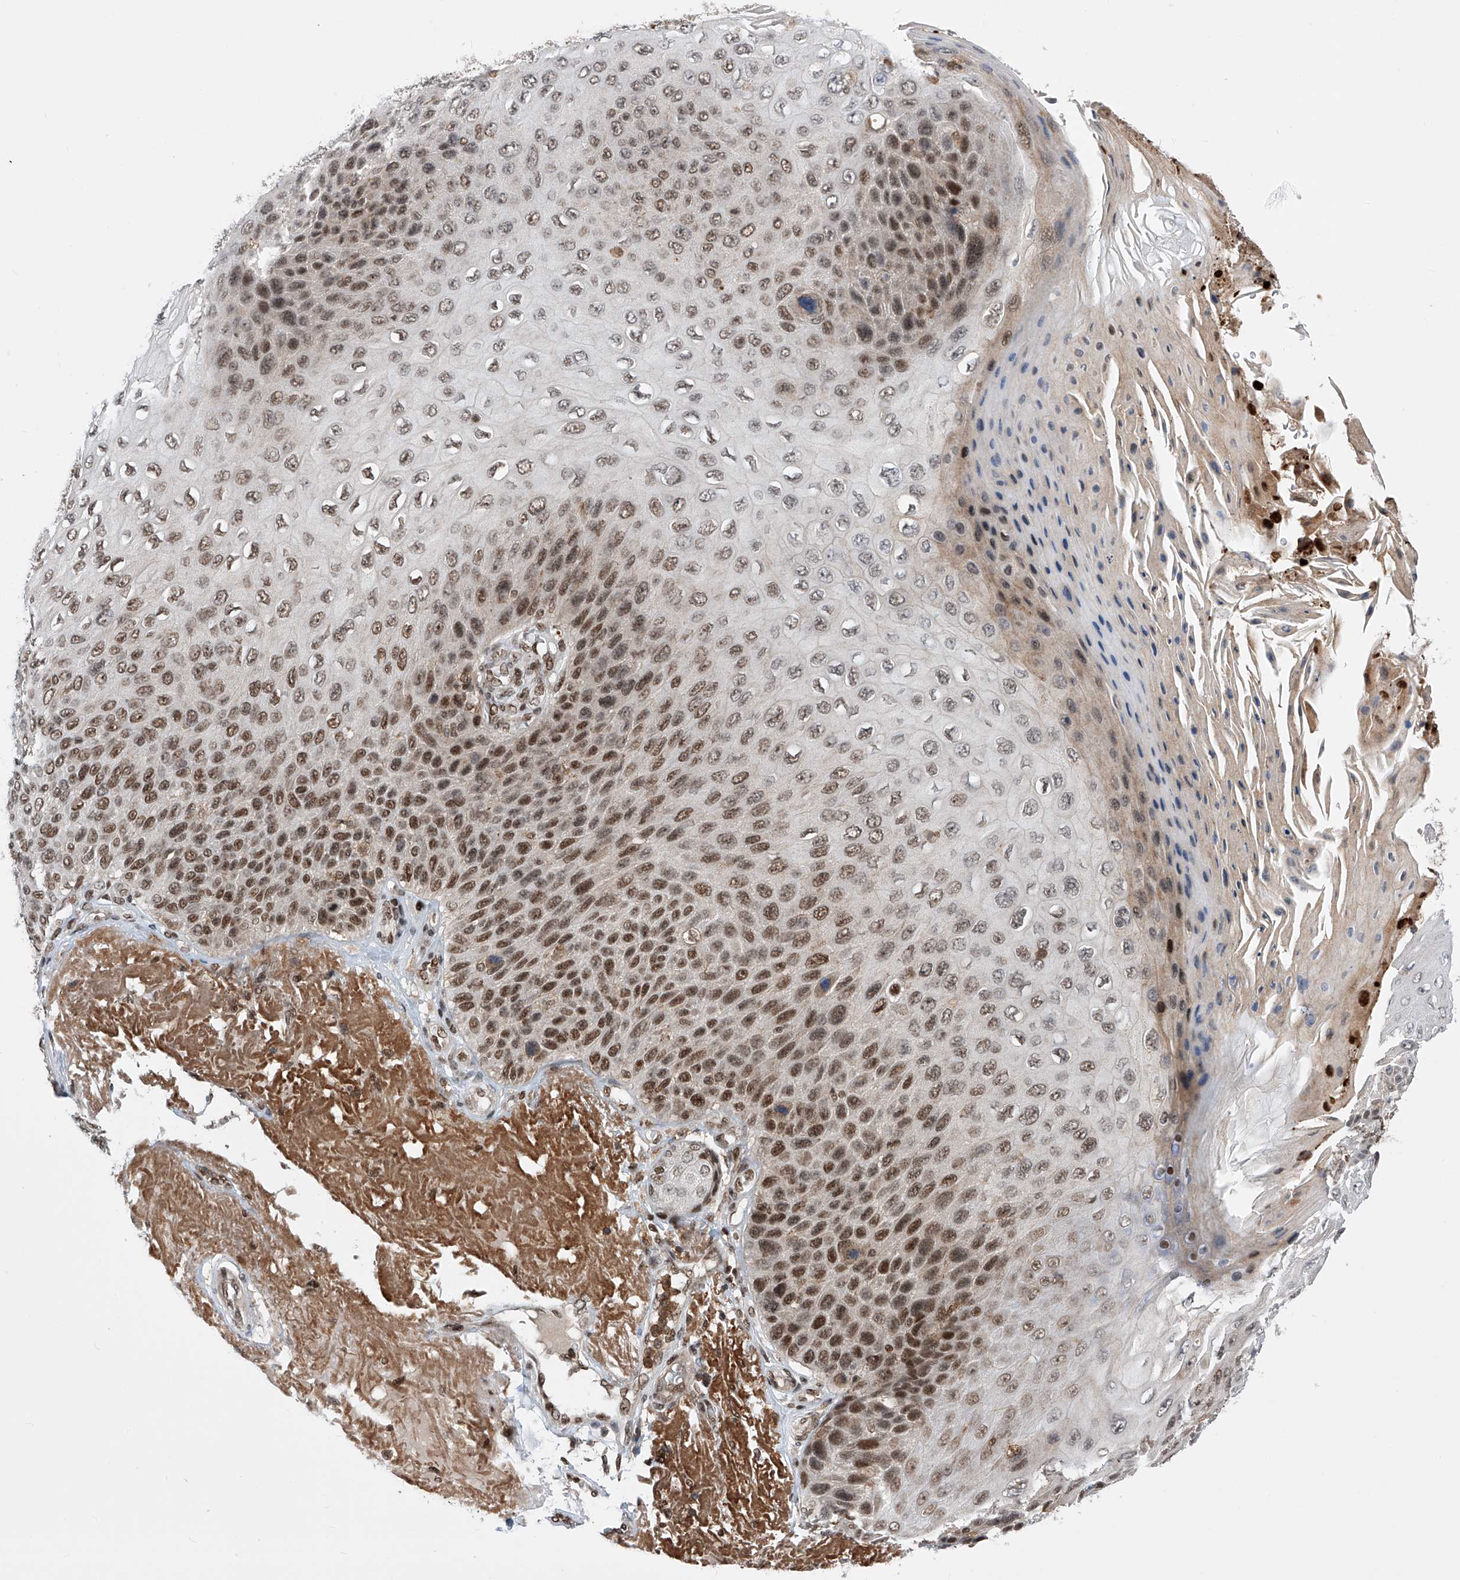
{"staining": {"intensity": "strong", "quantity": ">75%", "location": "nuclear"}, "tissue": "skin cancer", "cell_type": "Tumor cells", "image_type": "cancer", "snomed": [{"axis": "morphology", "description": "Squamous cell carcinoma, NOS"}, {"axis": "topography", "description": "Skin"}], "caption": "Skin cancer (squamous cell carcinoma) tissue reveals strong nuclear expression in about >75% of tumor cells Using DAB (brown) and hematoxylin (blue) stains, captured at high magnification using brightfield microscopy.", "gene": "ZNF280D", "patient": {"sex": "female", "age": 88}}